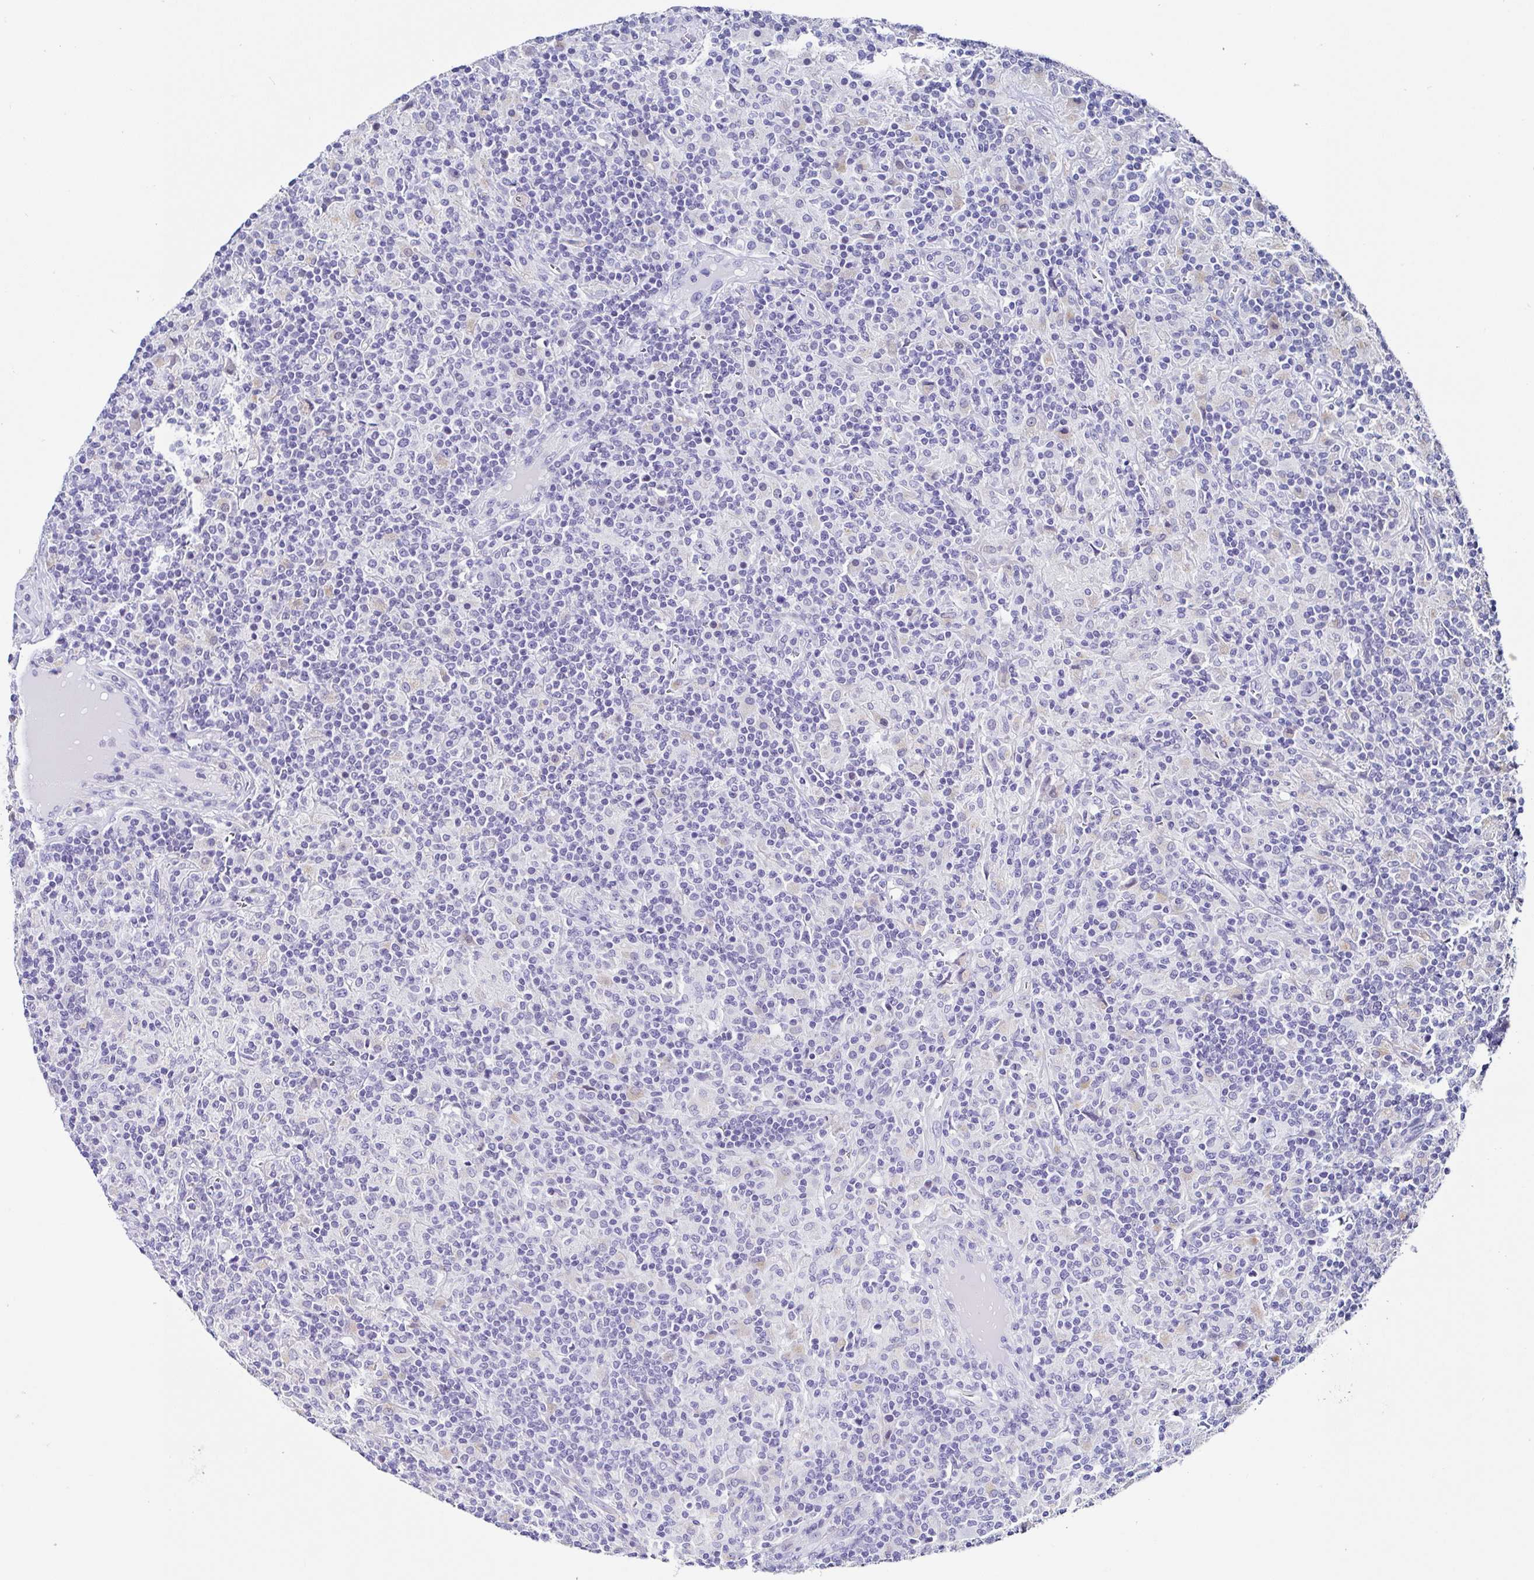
{"staining": {"intensity": "negative", "quantity": "none", "location": "none"}, "tissue": "lymphoma", "cell_type": "Tumor cells", "image_type": "cancer", "snomed": [{"axis": "morphology", "description": "Hodgkin's disease, NOS"}, {"axis": "topography", "description": "Lymph node"}], "caption": "A high-resolution histopathology image shows immunohistochemistry staining of Hodgkin's disease, which shows no significant expression in tumor cells. (DAB immunohistochemistry (IHC) with hematoxylin counter stain).", "gene": "TMPRSS11E", "patient": {"sex": "male", "age": 70}}